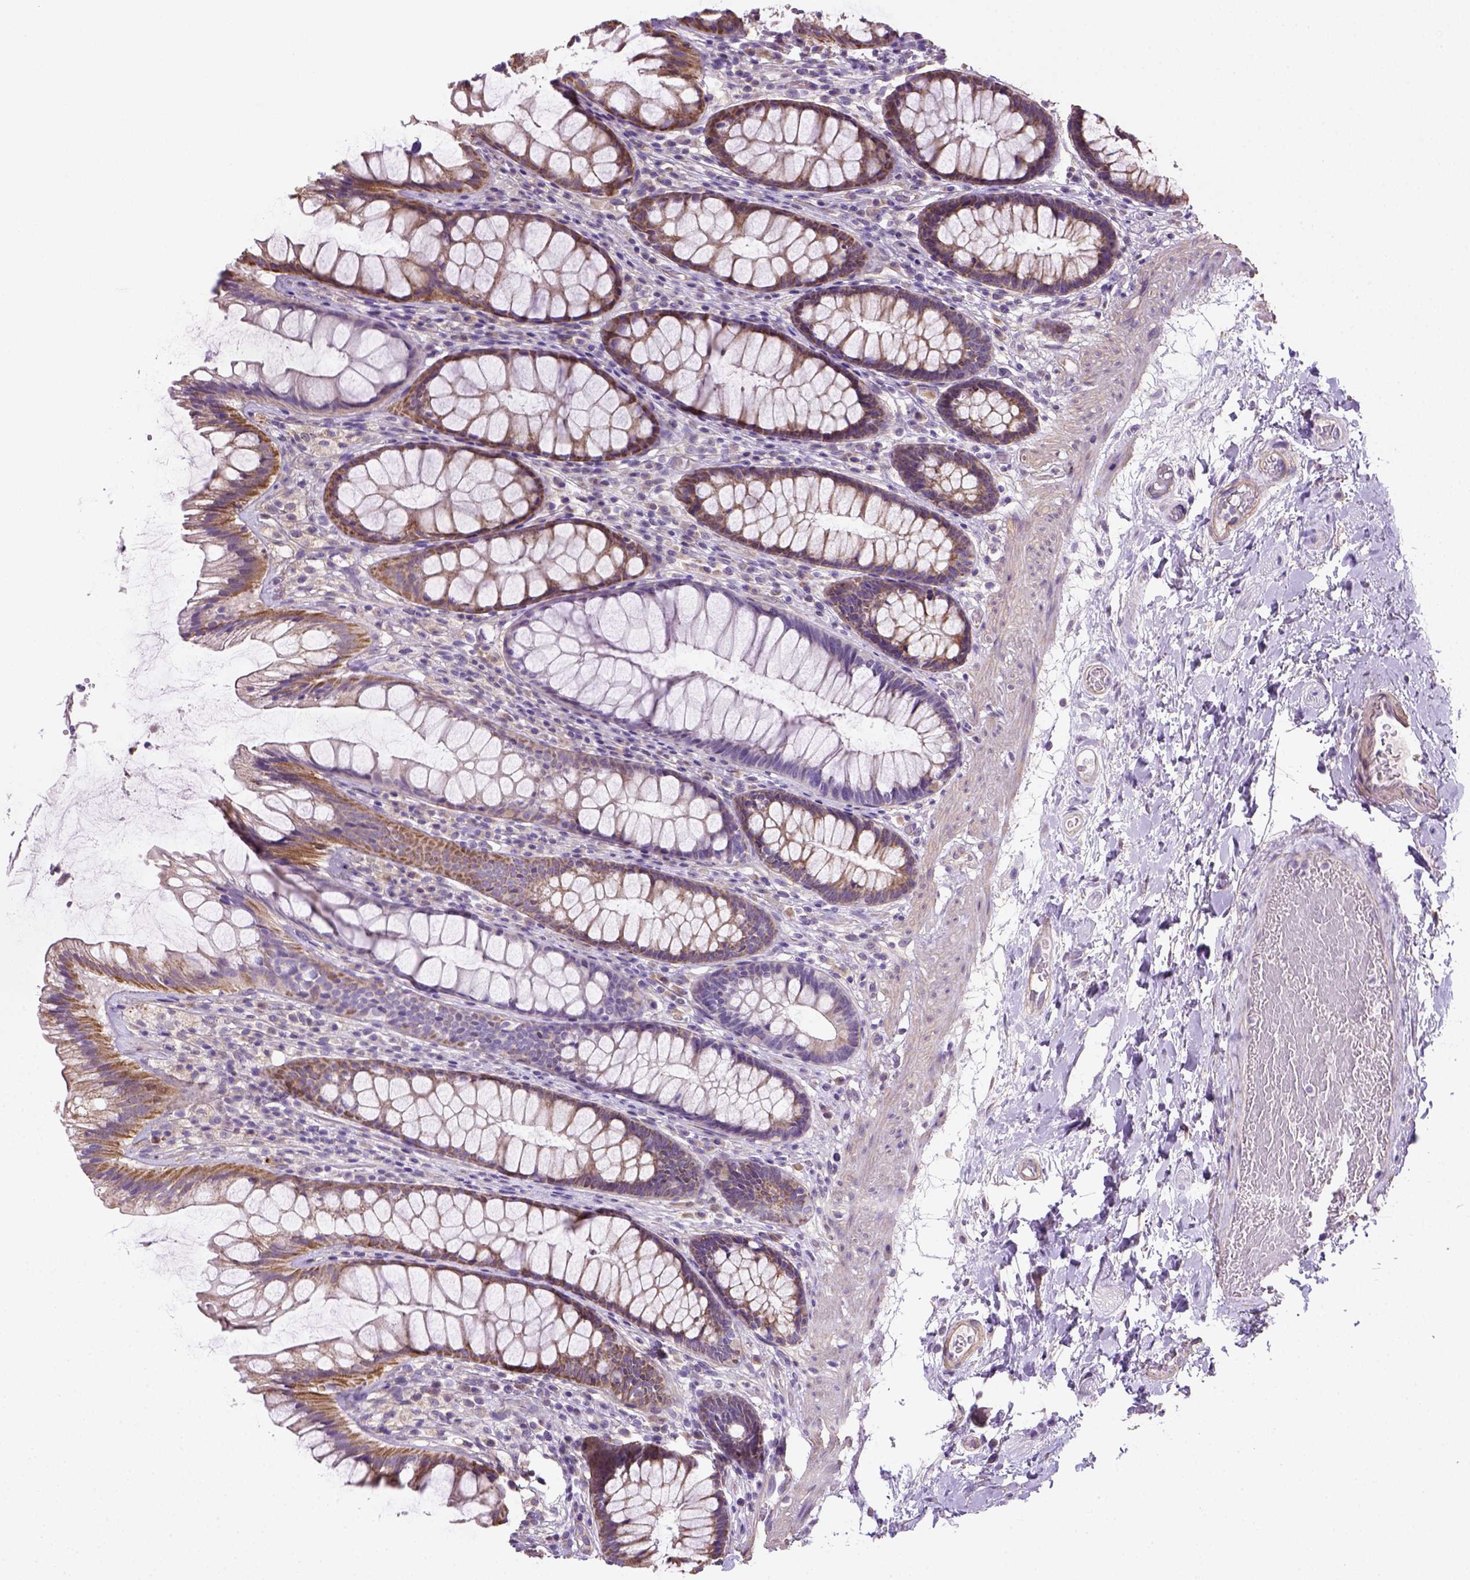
{"staining": {"intensity": "moderate", "quantity": ">75%", "location": "cytoplasmic/membranous"}, "tissue": "rectum", "cell_type": "Glandular cells", "image_type": "normal", "snomed": [{"axis": "morphology", "description": "Normal tissue, NOS"}, {"axis": "topography", "description": "Rectum"}], "caption": "Brown immunohistochemical staining in unremarkable human rectum demonstrates moderate cytoplasmic/membranous positivity in approximately >75% of glandular cells.", "gene": "HTRA1", "patient": {"sex": "male", "age": 72}}